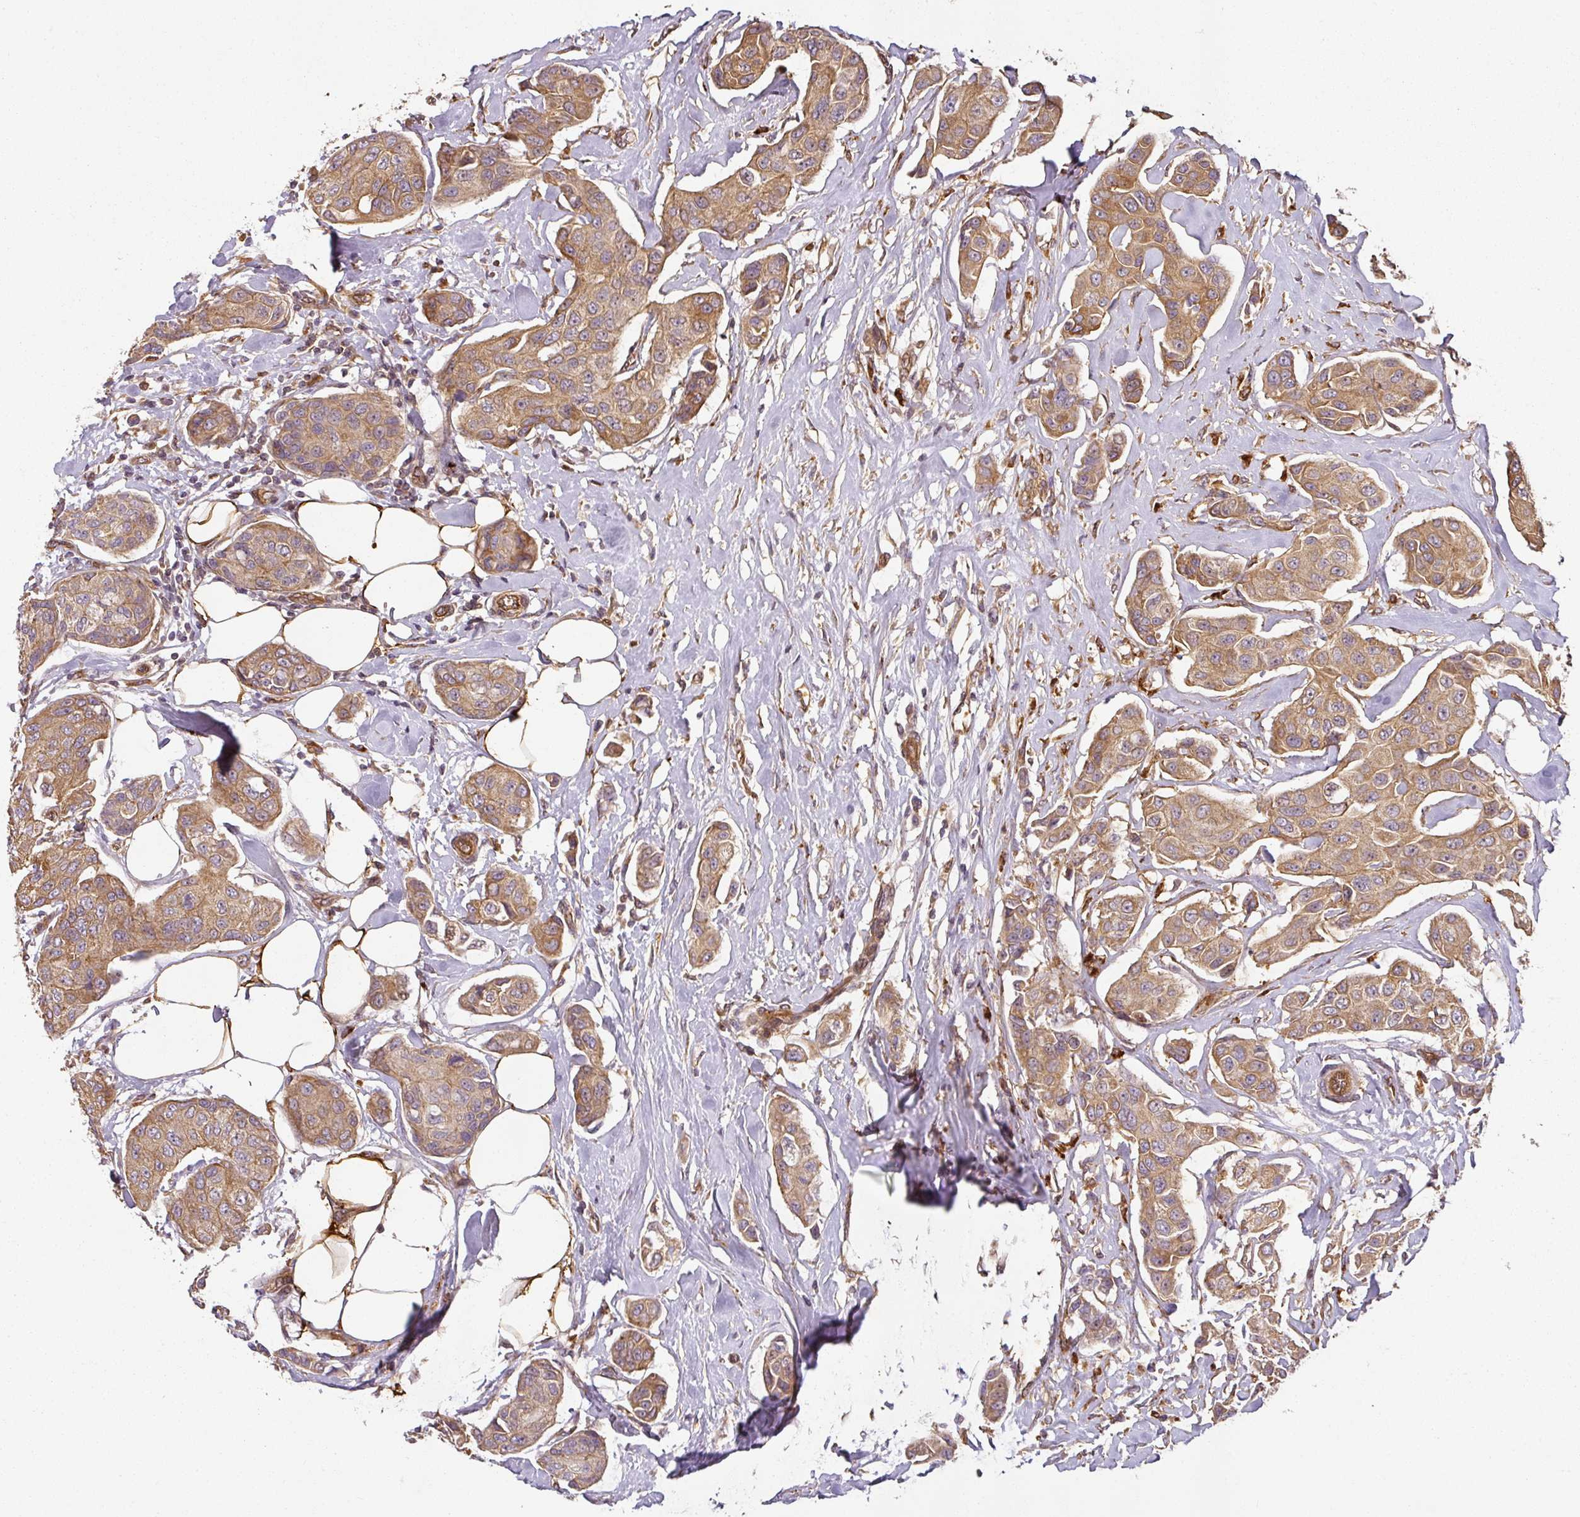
{"staining": {"intensity": "moderate", "quantity": ">75%", "location": "cytoplasmic/membranous"}, "tissue": "breast cancer", "cell_type": "Tumor cells", "image_type": "cancer", "snomed": [{"axis": "morphology", "description": "Duct carcinoma"}, {"axis": "topography", "description": "Breast"}, {"axis": "topography", "description": "Lymph node"}], "caption": "Immunohistochemical staining of human breast cancer reveals medium levels of moderate cytoplasmic/membranous staining in about >75% of tumor cells. The protein of interest is shown in brown color, while the nuclei are stained blue.", "gene": "DIMT1", "patient": {"sex": "female", "age": 80}}